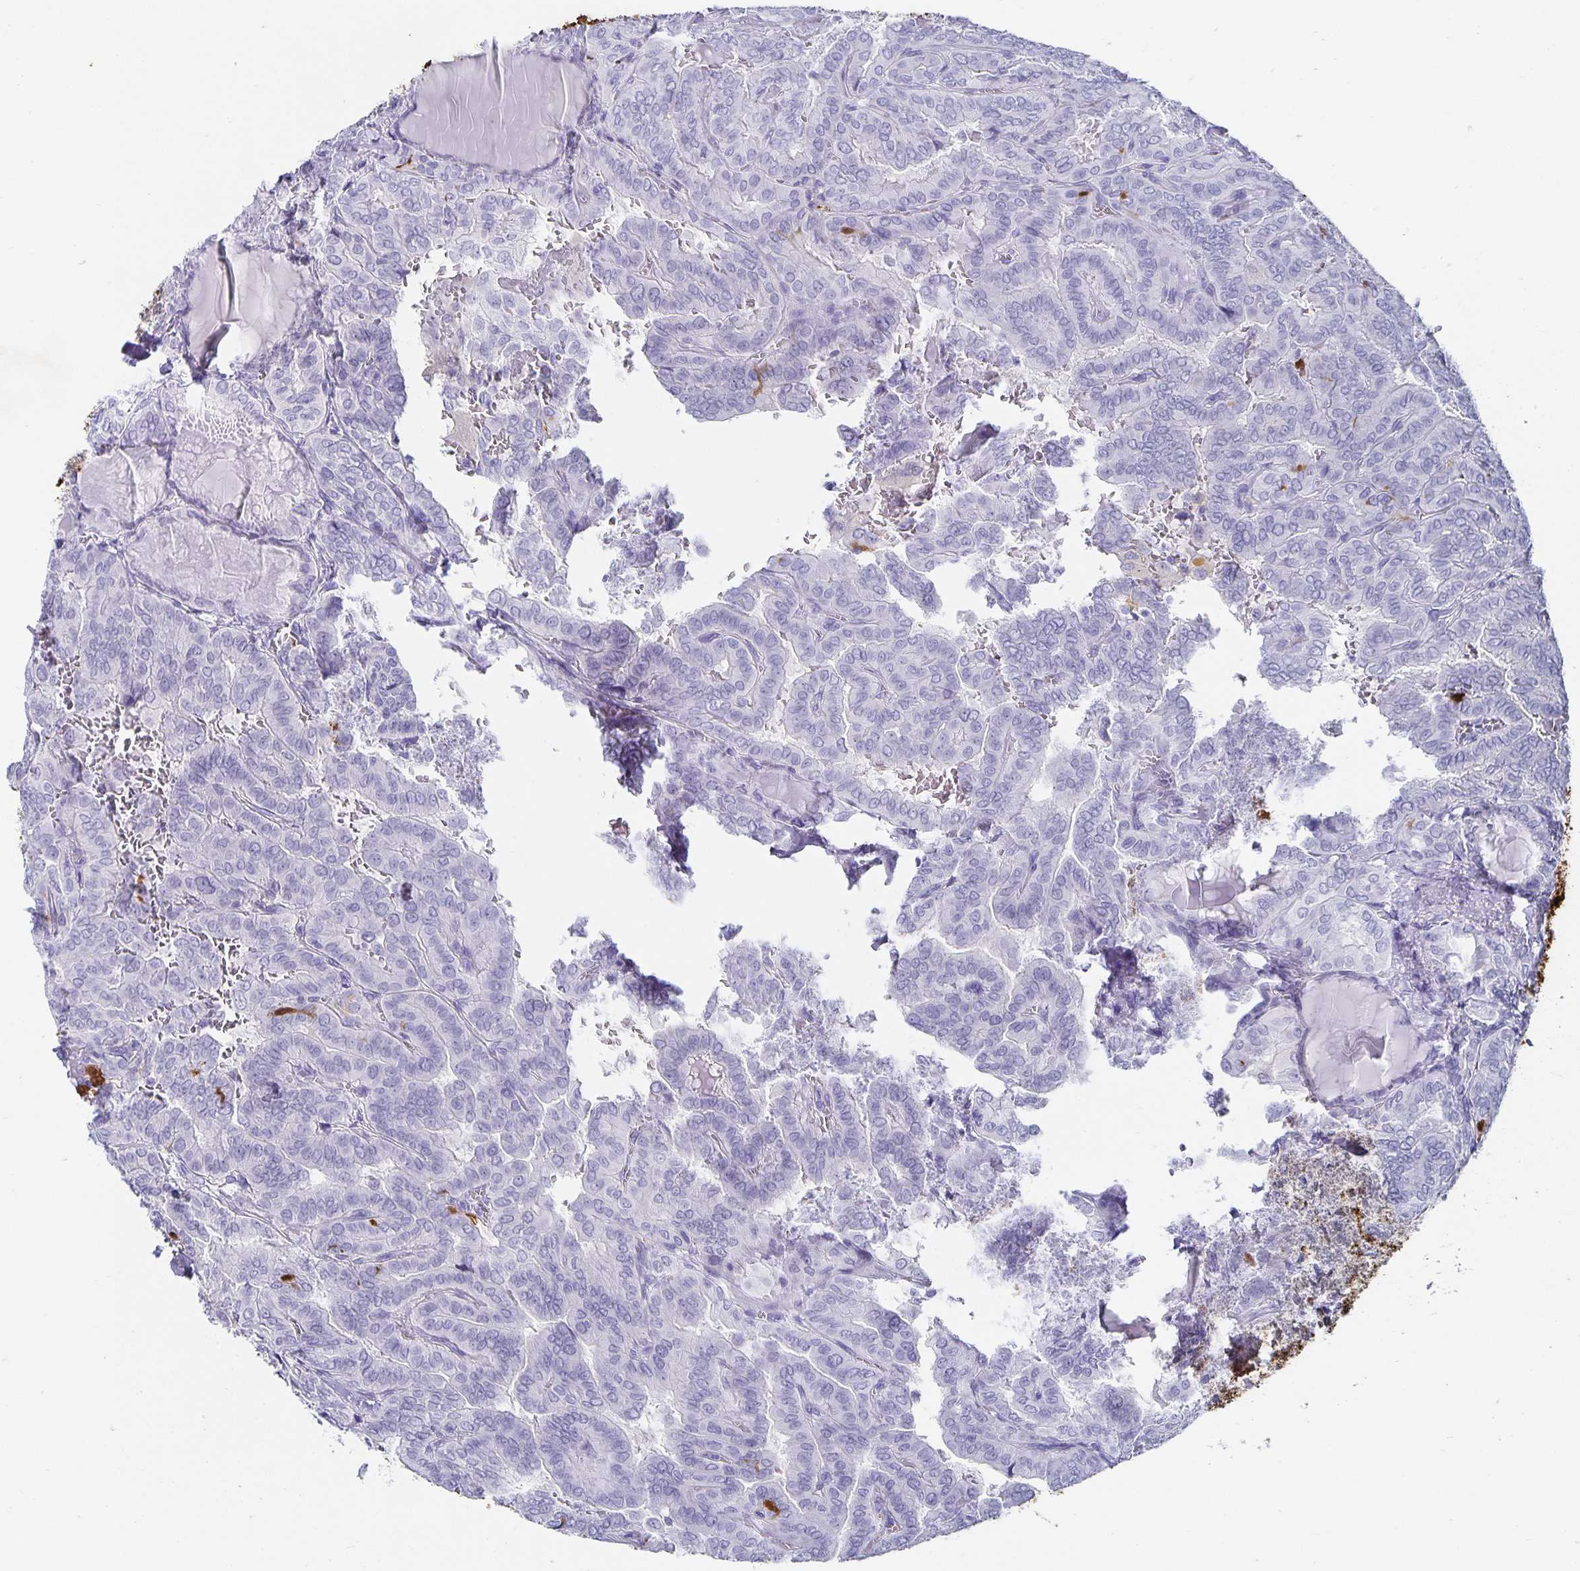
{"staining": {"intensity": "negative", "quantity": "none", "location": "none"}, "tissue": "thyroid cancer", "cell_type": "Tumor cells", "image_type": "cancer", "snomed": [{"axis": "morphology", "description": "Papillary adenocarcinoma, NOS"}, {"axis": "topography", "description": "Thyroid gland"}], "caption": "DAB (3,3'-diaminobenzidine) immunohistochemical staining of papillary adenocarcinoma (thyroid) exhibits no significant staining in tumor cells.", "gene": "CHGA", "patient": {"sex": "female", "age": 46}}